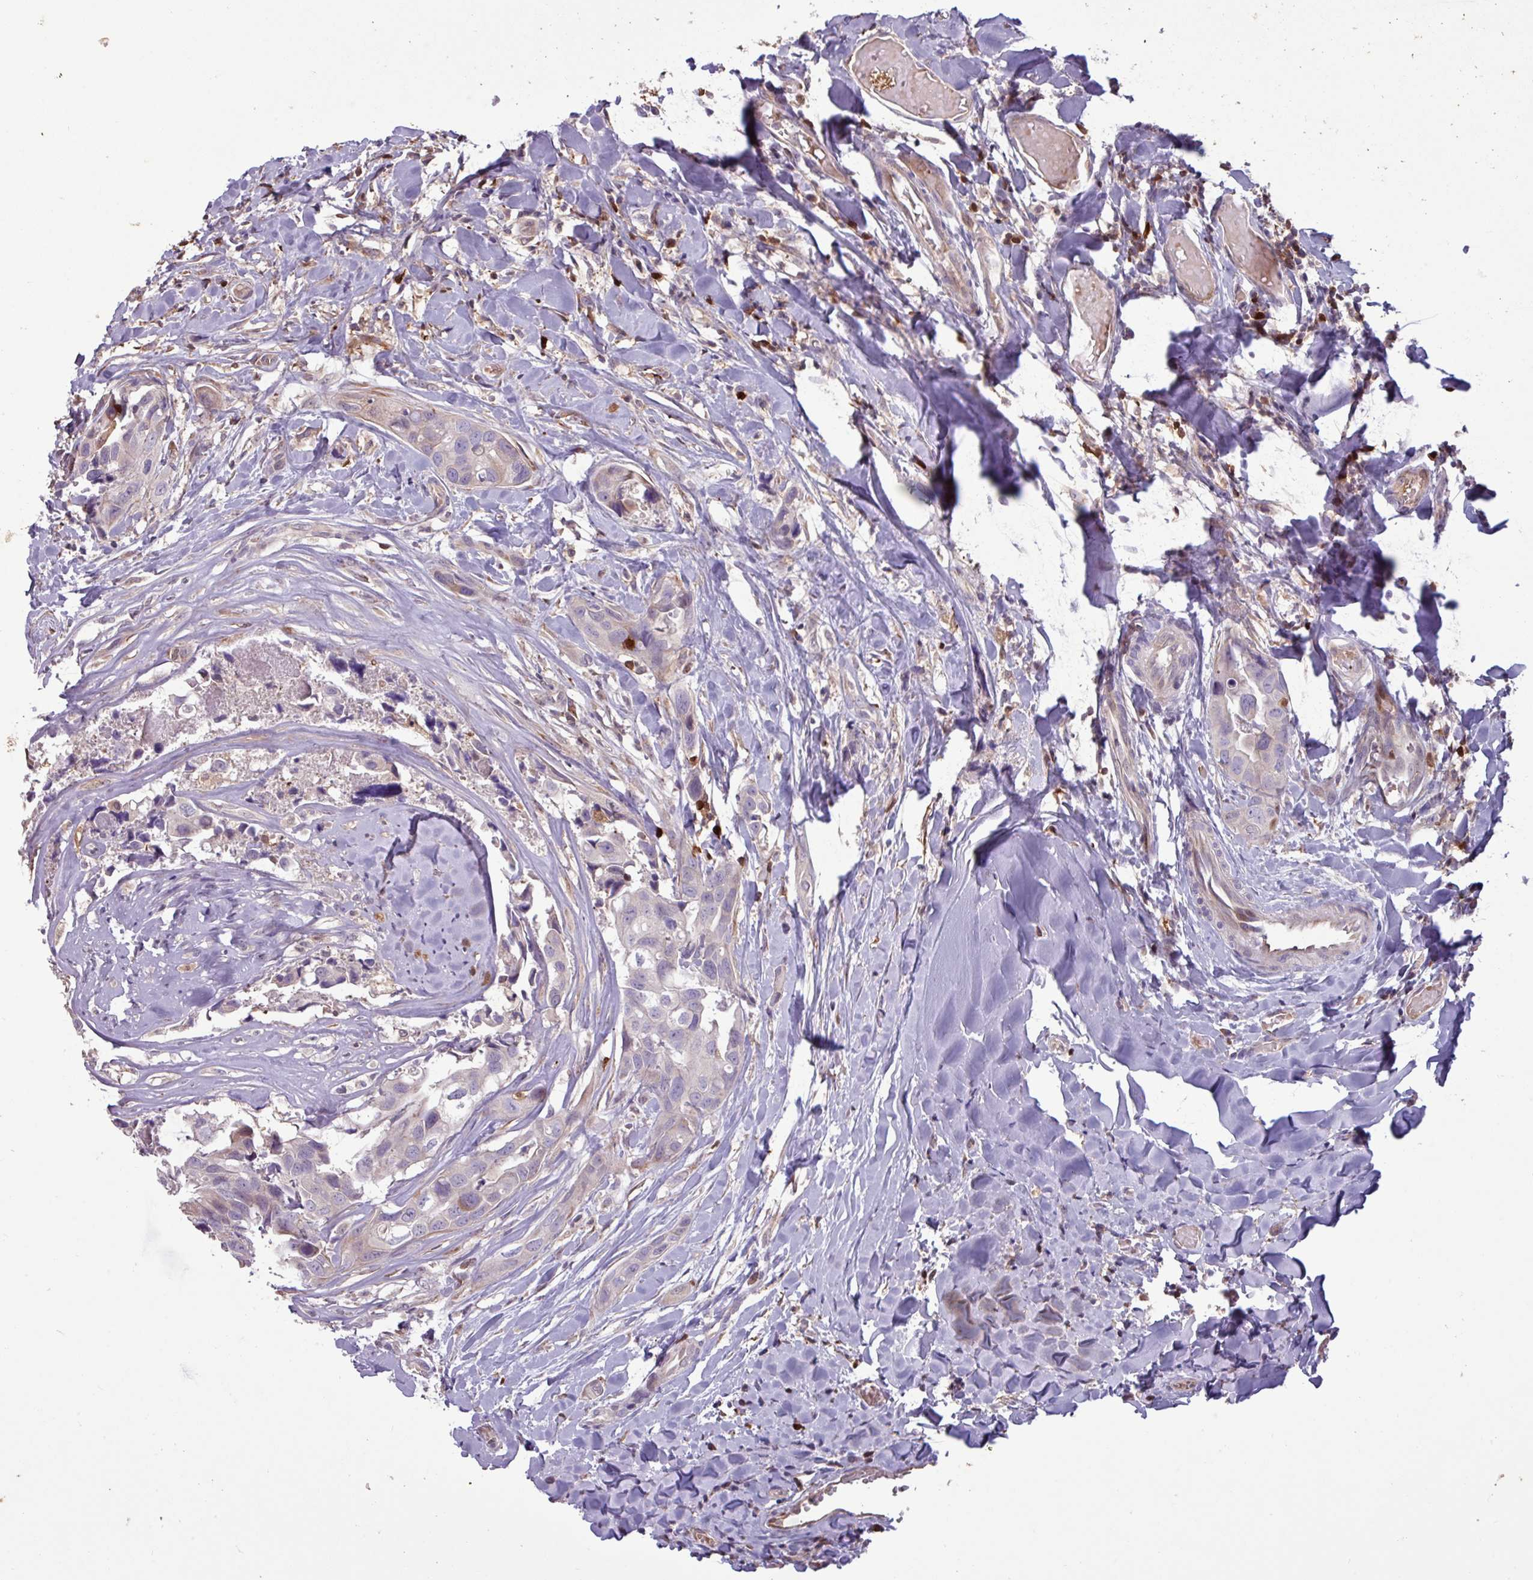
{"staining": {"intensity": "moderate", "quantity": "<25%", "location": "cytoplasmic/membranous"}, "tissue": "head and neck cancer", "cell_type": "Tumor cells", "image_type": "cancer", "snomed": [{"axis": "morphology", "description": "Adenocarcinoma, NOS"}, {"axis": "morphology", "description": "Adenocarcinoma, metastatic, NOS"}, {"axis": "topography", "description": "Head-Neck"}], "caption": "Metastatic adenocarcinoma (head and neck) tissue exhibits moderate cytoplasmic/membranous expression in about <25% of tumor cells Using DAB (brown) and hematoxylin (blue) stains, captured at high magnification using brightfield microscopy.", "gene": "SEC61G", "patient": {"sex": "male", "age": 75}}